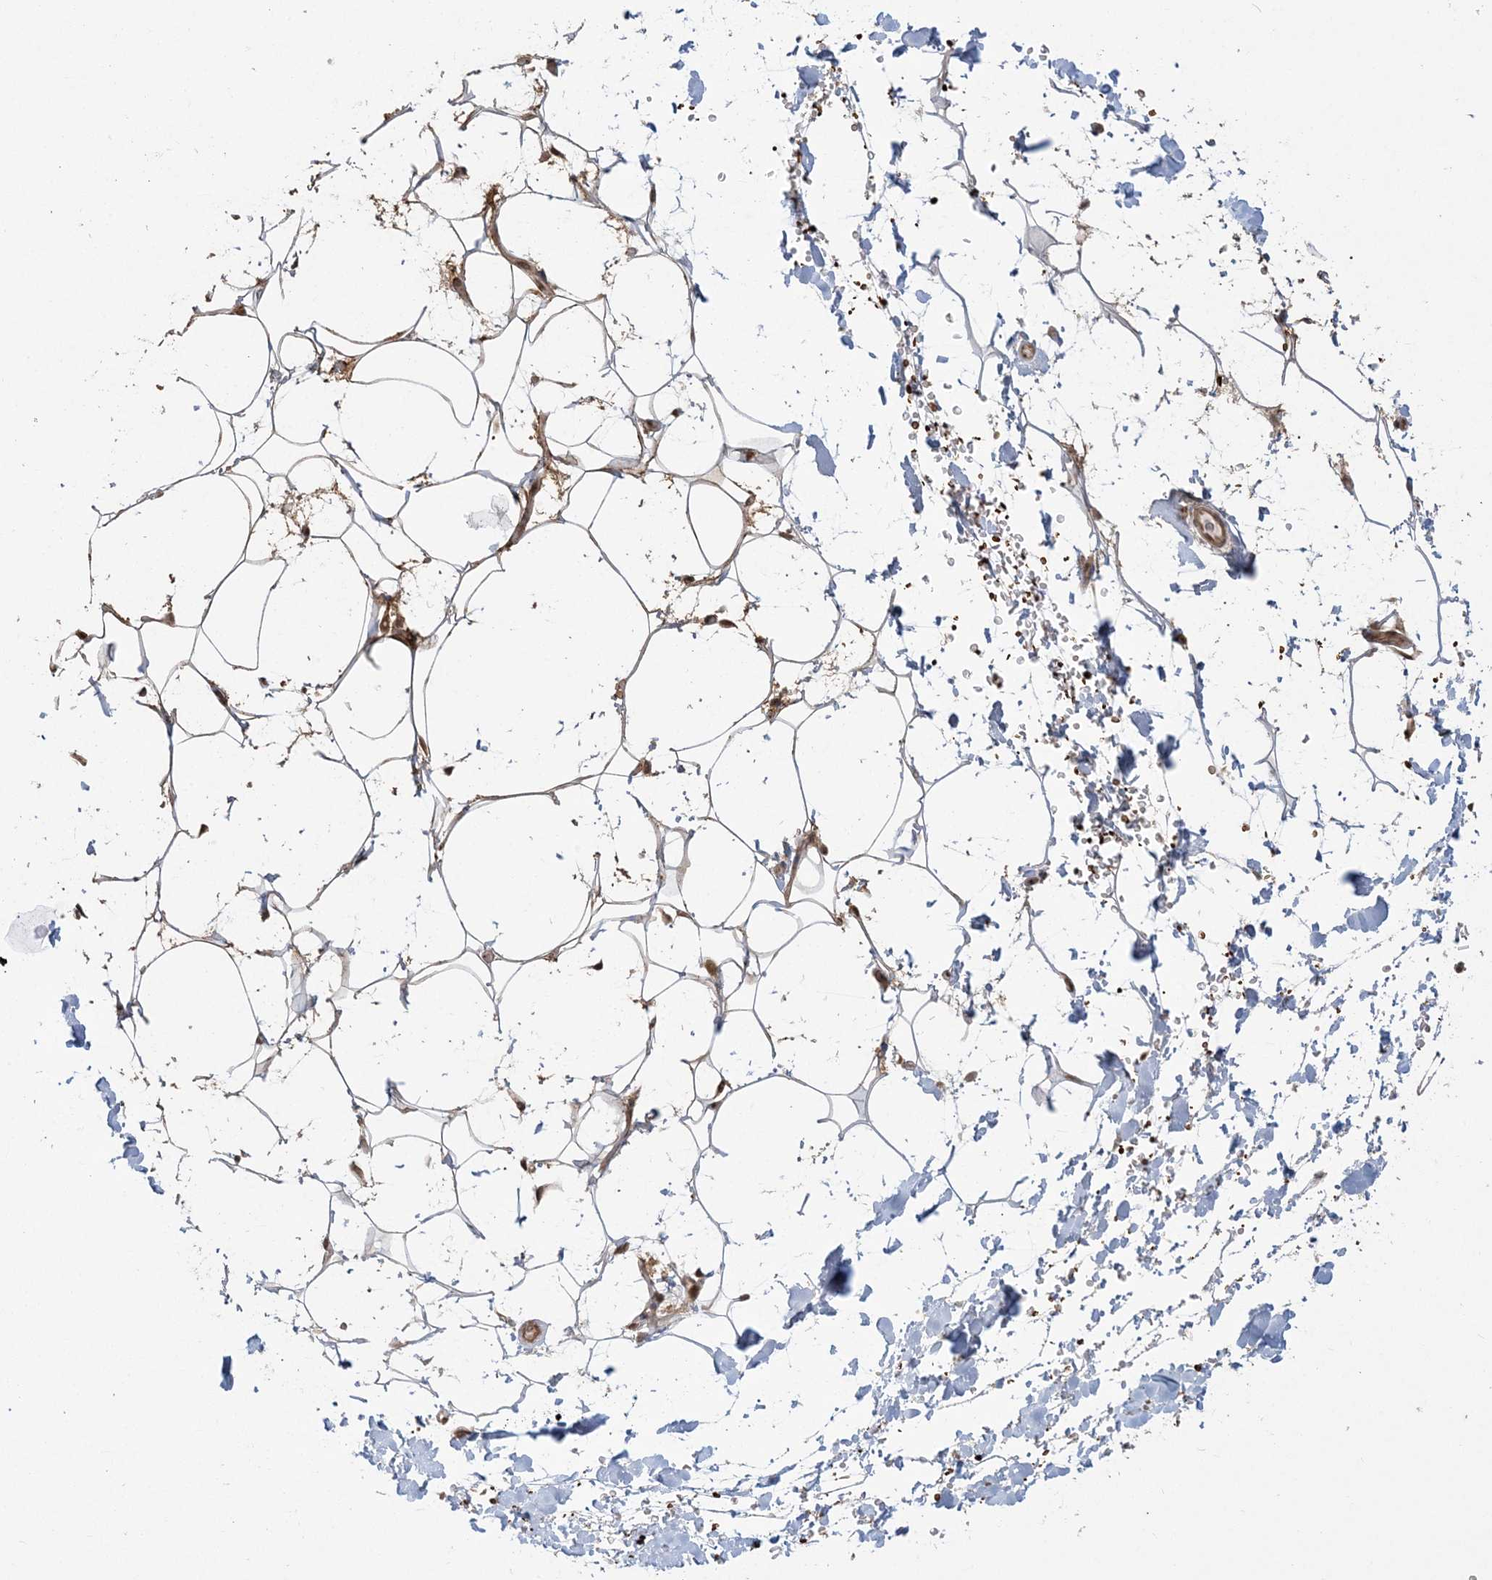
{"staining": {"intensity": "moderate", "quantity": ">75%", "location": "cytoplasmic/membranous"}, "tissue": "adipose tissue", "cell_type": "Adipocytes", "image_type": "normal", "snomed": [{"axis": "morphology", "description": "Normal tissue, NOS"}, {"axis": "topography", "description": "Breast"}], "caption": "Adipose tissue stained with a brown dye demonstrates moderate cytoplasmic/membranous positive staining in about >75% of adipocytes.", "gene": "ABCF3", "patient": {"sex": "female", "age": 26}}